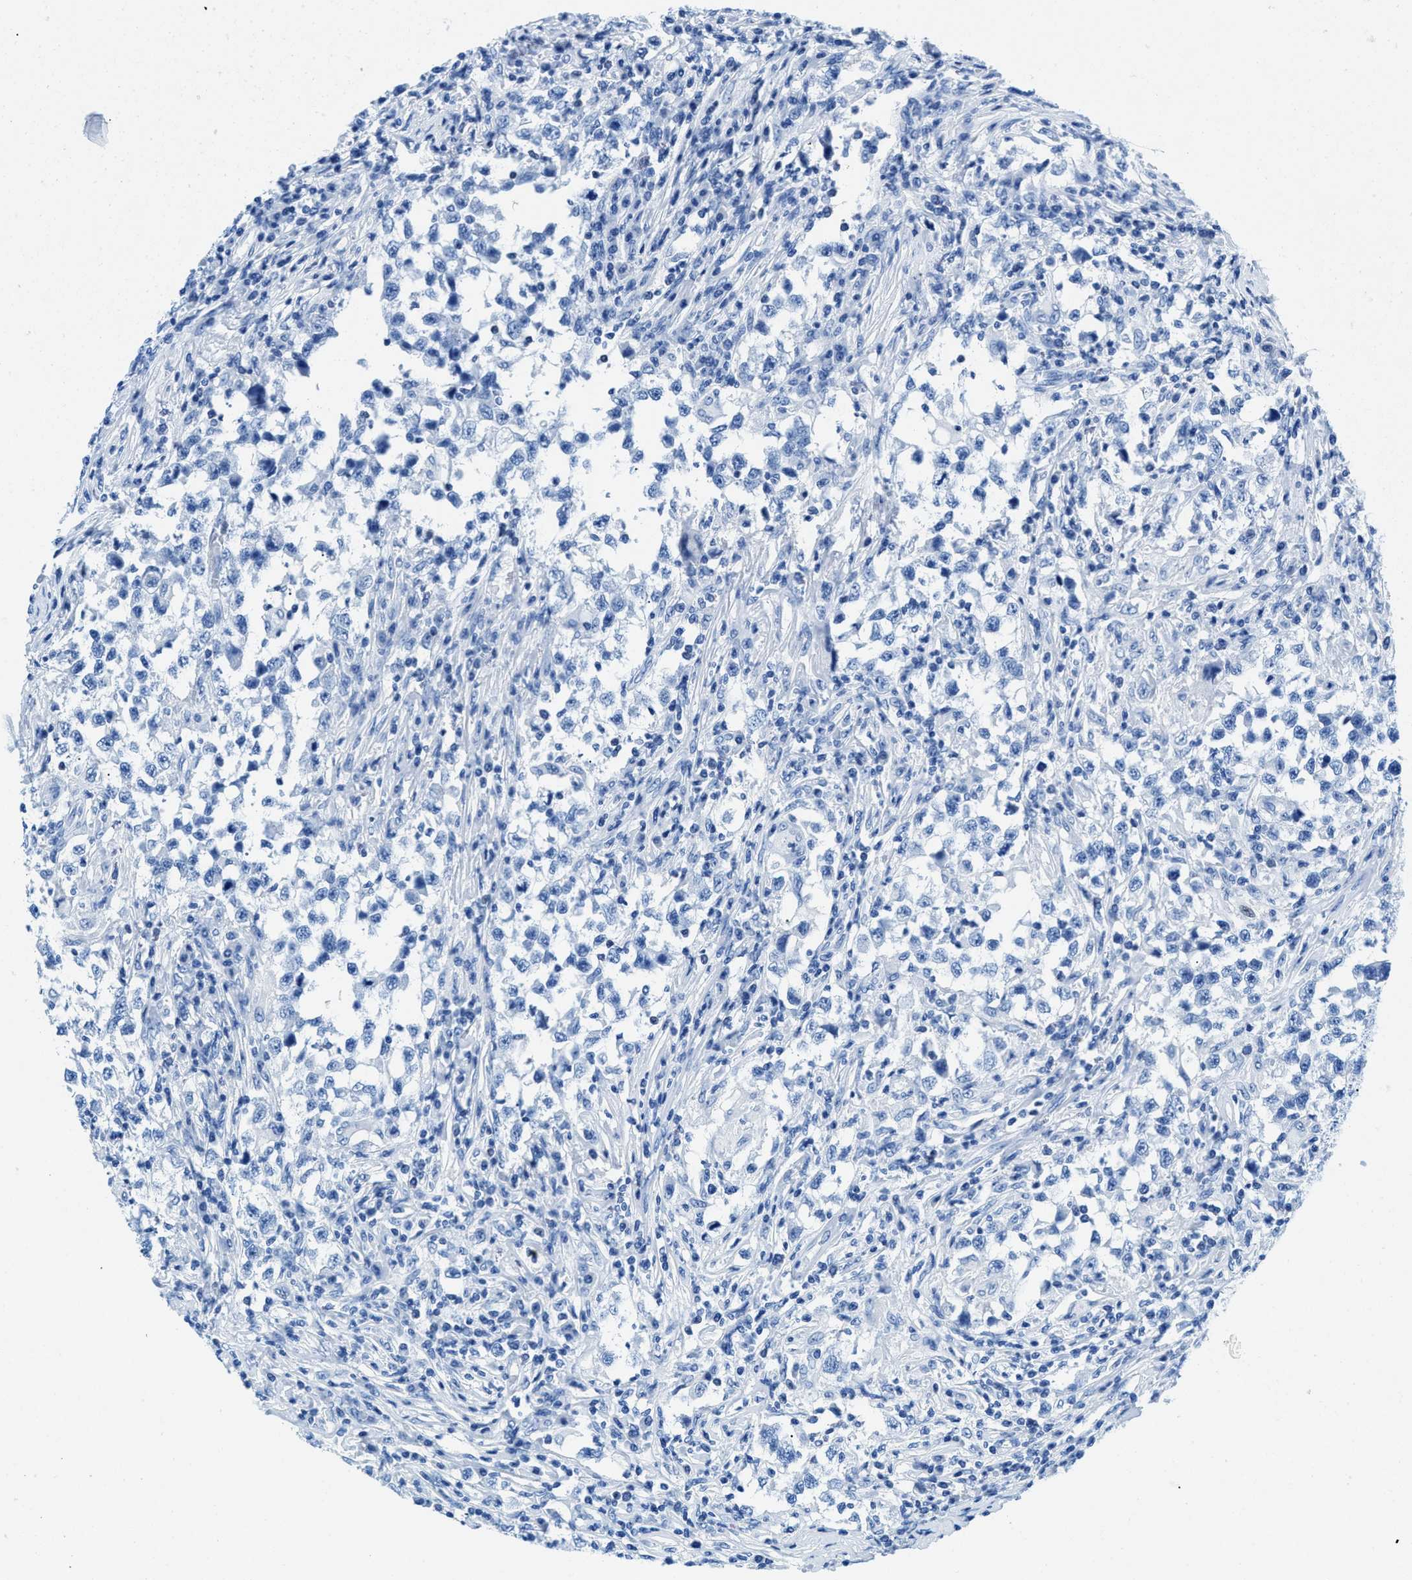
{"staining": {"intensity": "negative", "quantity": "none", "location": "none"}, "tissue": "testis cancer", "cell_type": "Tumor cells", "image_type": "cancer", "snomed": [{"axis": "morphology", "description": "Carcinoma, Embryonal, NOS"}, {"axis": "topography", "description": "Testis"}], "caption": "Photomicrograph shows no protein expression in tumor cells of testis embryonal carcinoma tissue.", "gene": "SLC10A6", "patient": {"sex": "male", "age": 21}}